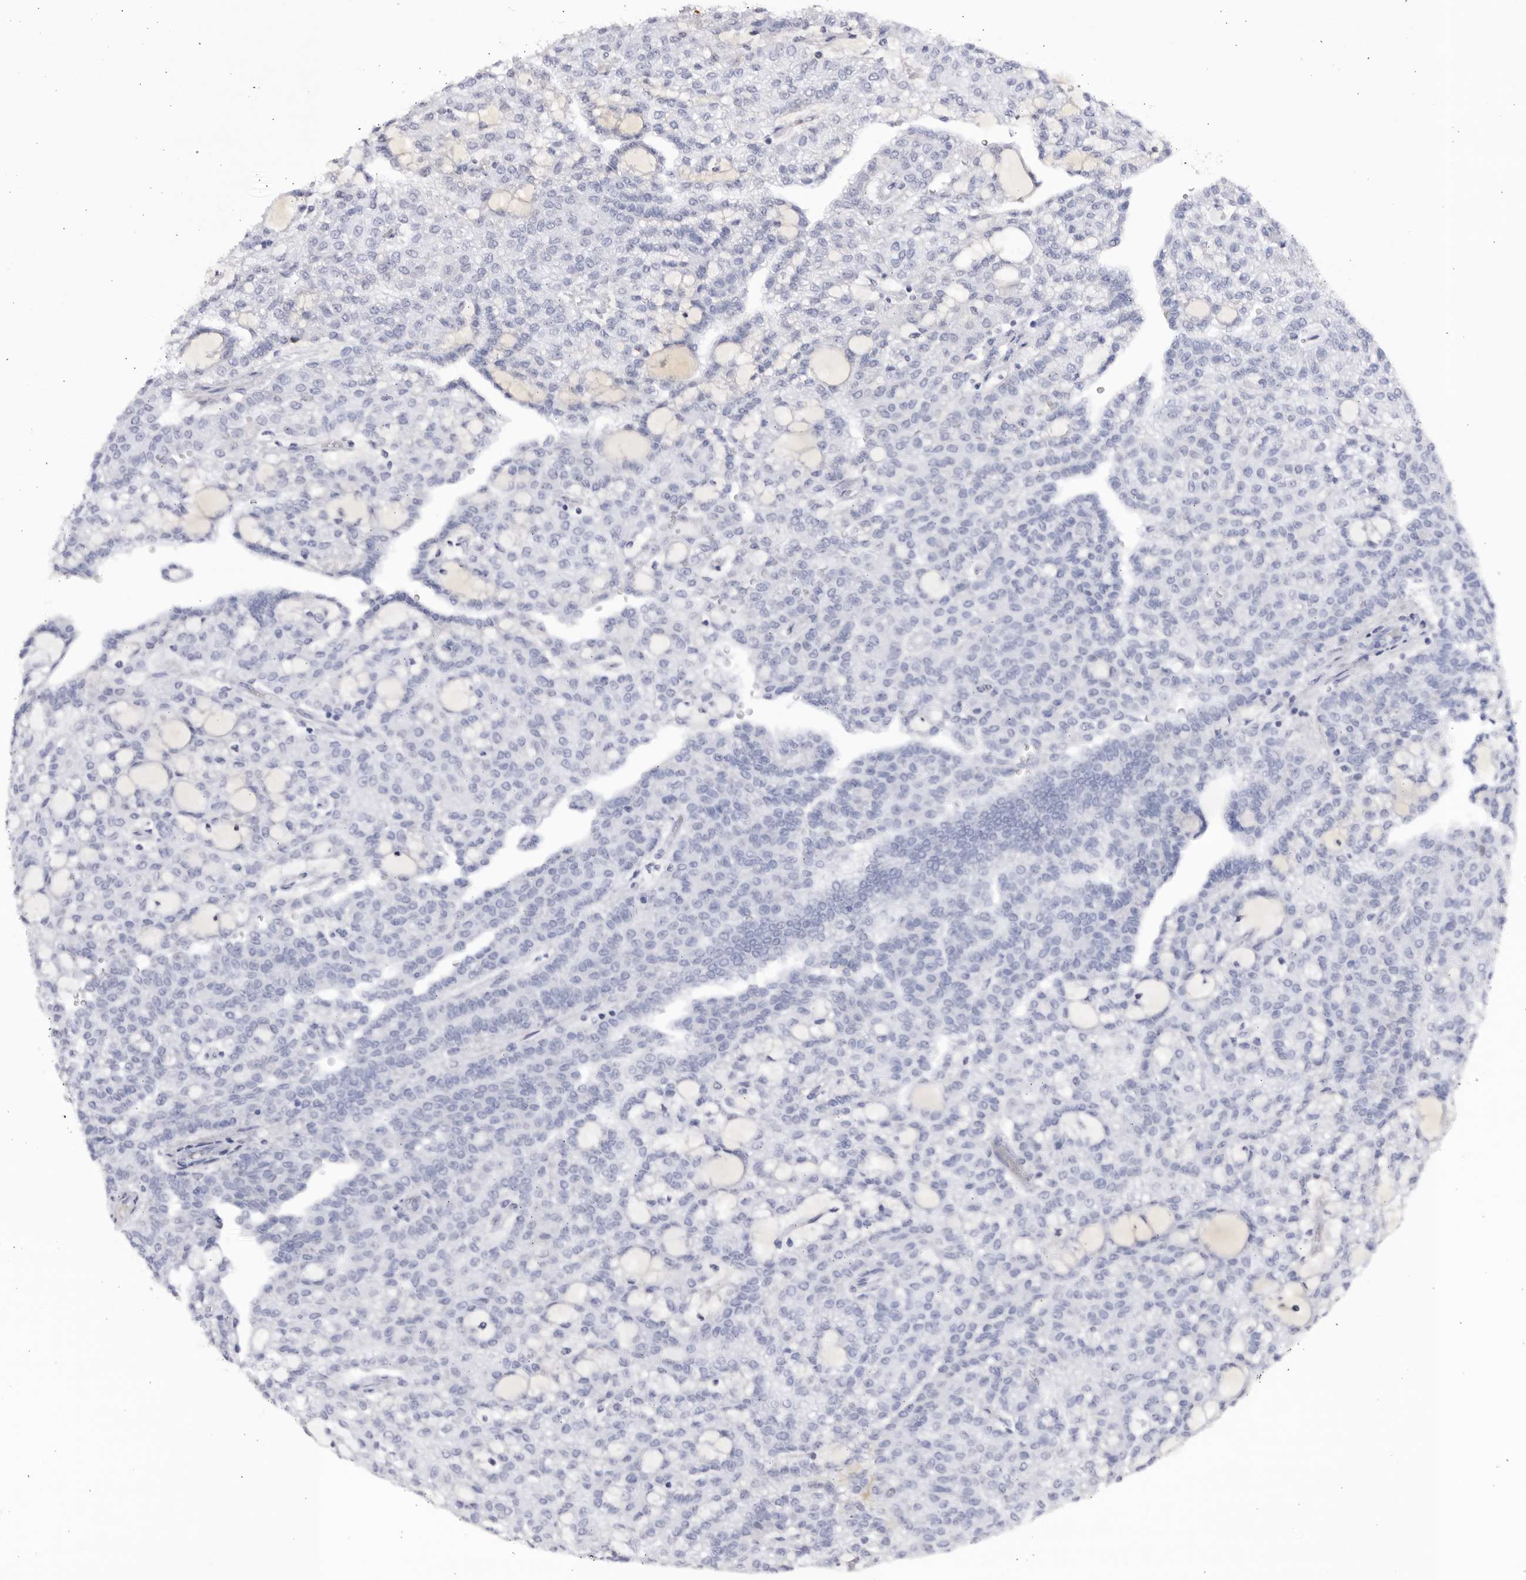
{"staining": {"intensity": "negative", "quantity": "none", "location": "none"}, "tissue": "renal cancer", "cell_type": "Tumor cells", "image_type": "cancer", "snomed": [{"axis": "morphology", "description": "Adenocarcinoma, NOS"}, {"axis": "topography", "description": "Kidney"}], "caption": "DAB immunohistochemical staining of human renal cancer exhibits no significant positivity in tumor cells.", "gene": "CNBD1", "patient": {"sex": "male", "age": 63}}